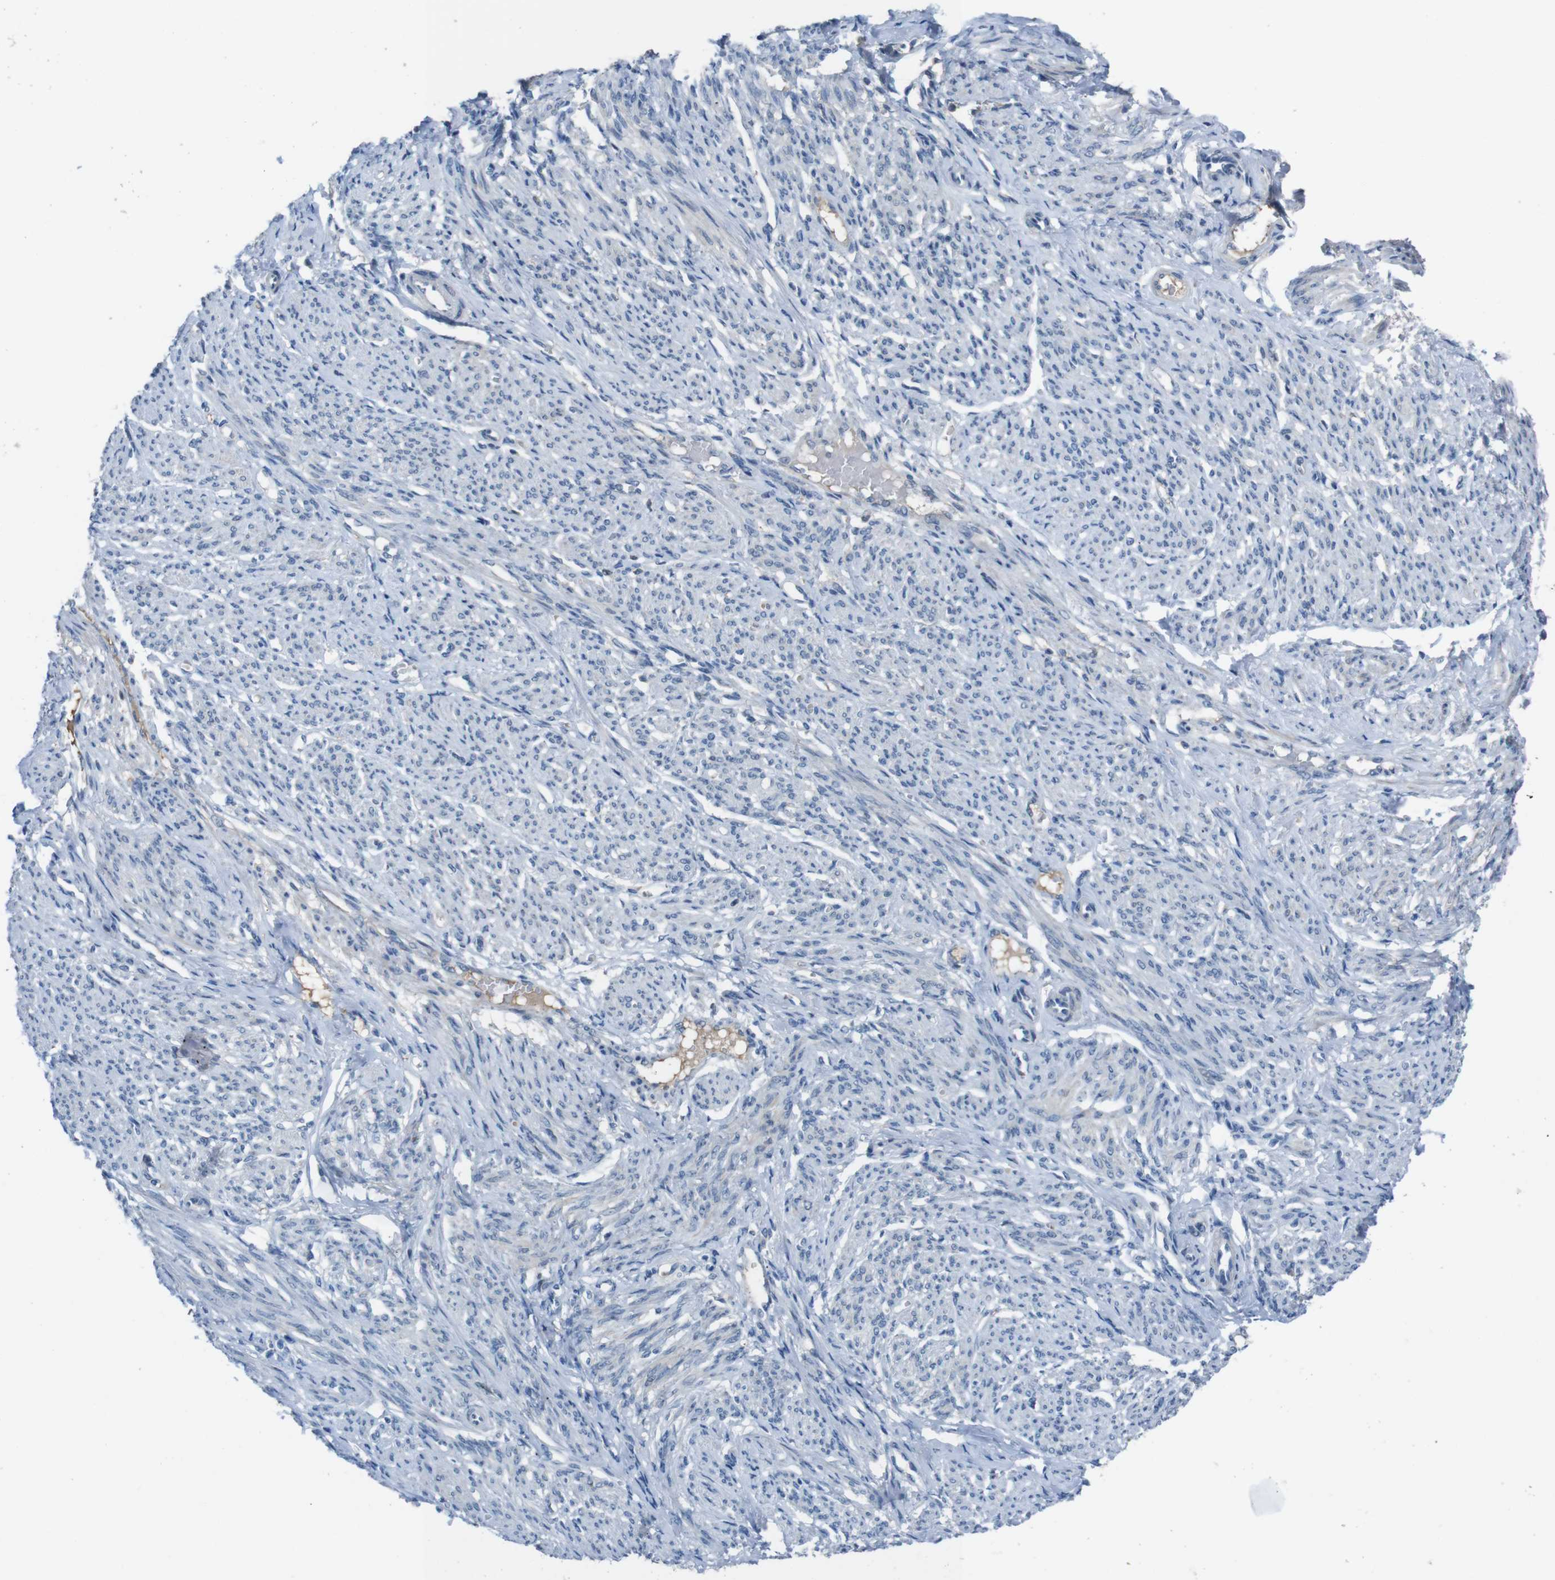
{"staining": {"intensity": "negative", "quantity": "none", "location": "none"}, "tissue": "smooth muscle", "cell_type": "Smooth muscle cells", "image_type": "normal", "snomed": [{"axis": "morphology", "description": "Normal tissue, NOS"}, {"axis": "topography", "description": "Smooth muscle"}], "caption": "Immunohistochemistry (IHC) micrograph of unremarkable smooth muscle: human smooth muscle stained with DAB reveals no significant protein staining in smooth muscle cells.", "gene": "CDHR2", "patient": {"sex": "female", "age": 65}}